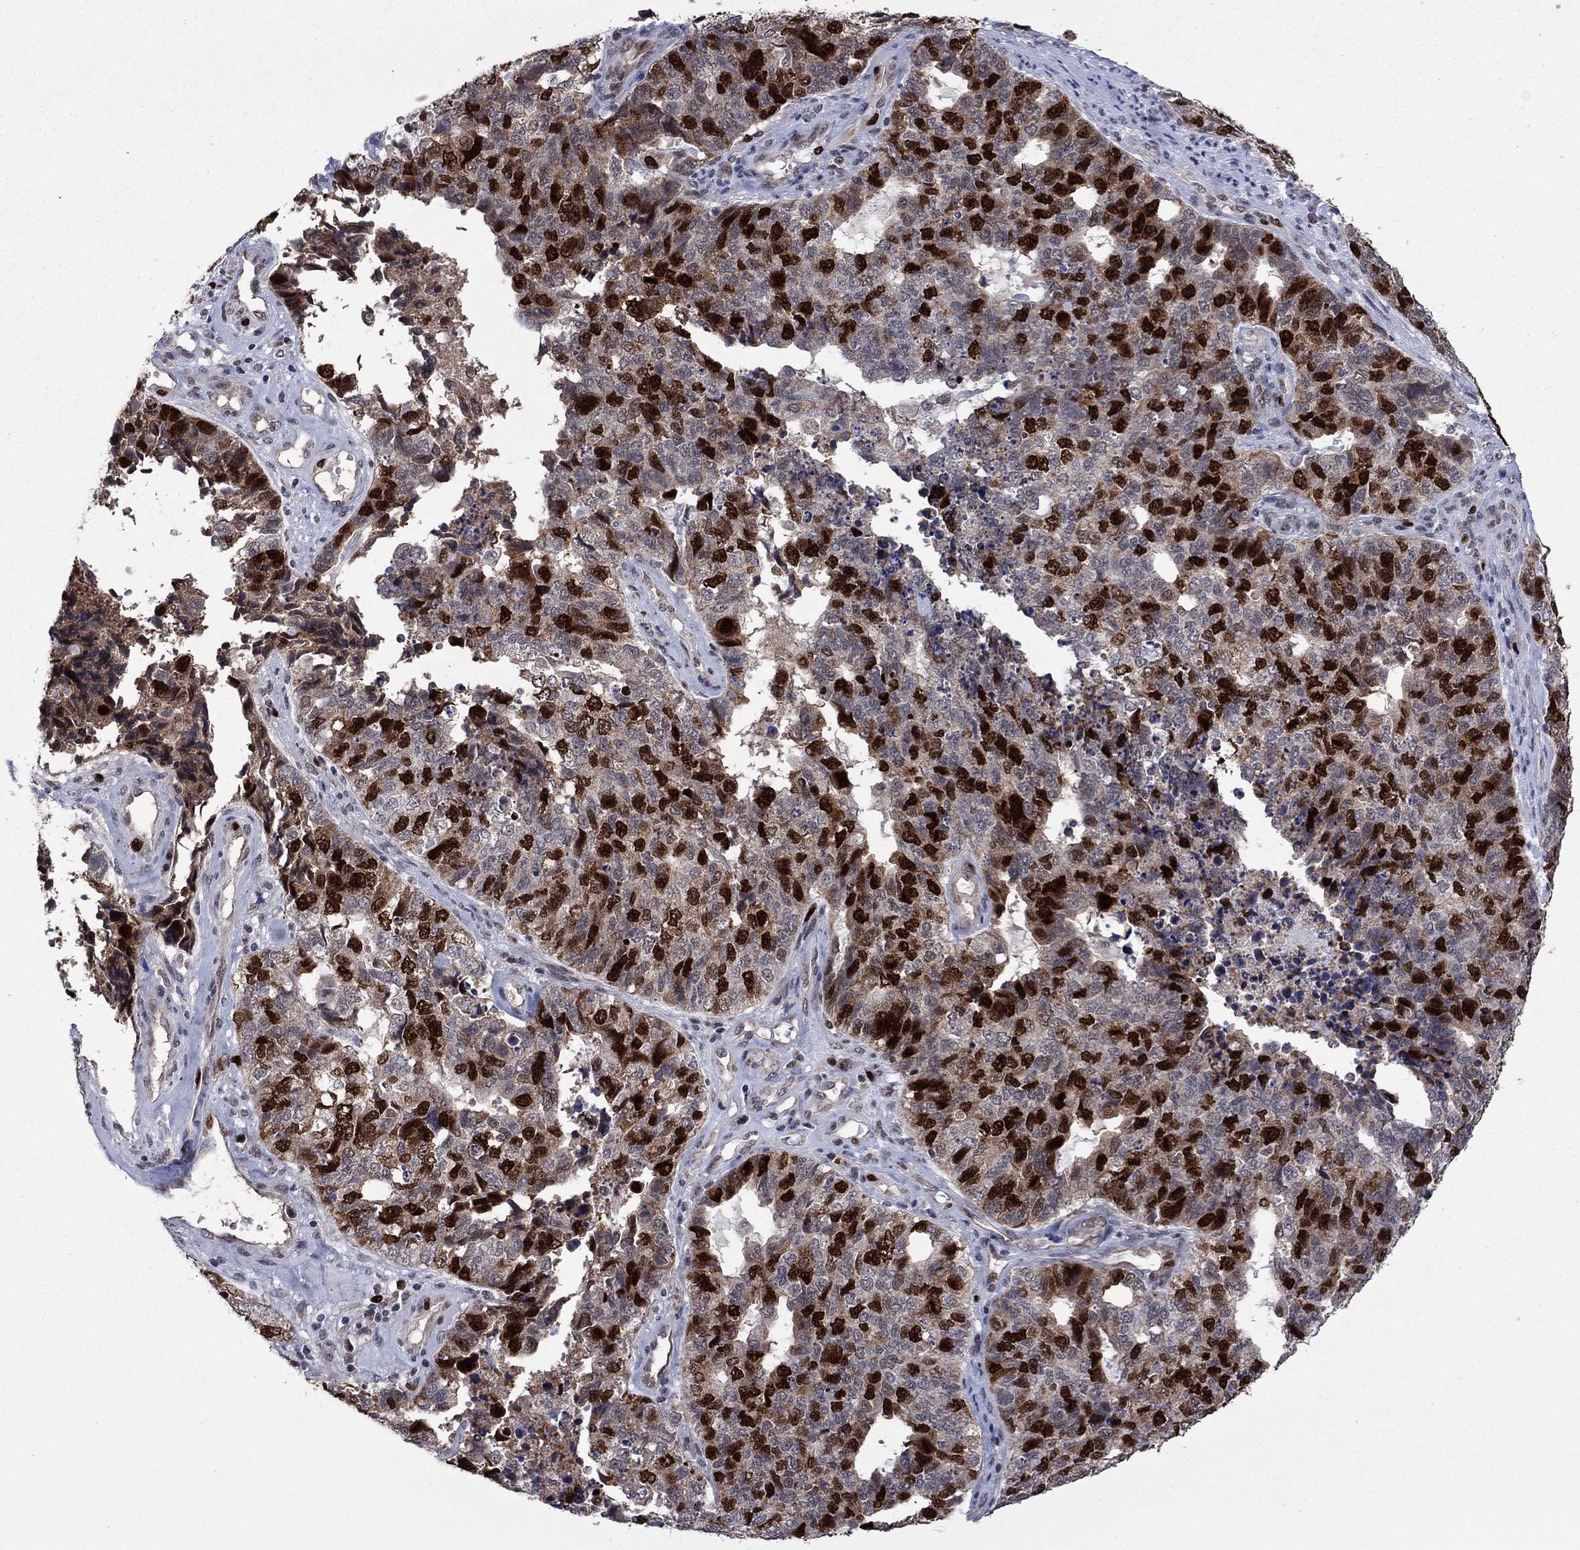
{"staining": {"intensity": "strong", "quantity": "25%-75%", "location": "nuclear"}, "tissue": "cervical cancer", "cell_type": "Tumor cells", "image_type": "cancer", "snomed": [{"axis": "morphology", "description": "Squamous cell carcinoma, NOS"}, {"axis": "topography", "description": "Cervix"}], "caption": "Brown immunohistochemical staining in cervical cancer (squamous cell carcinoma) demonstrates strong nuclear expression in about 25%-75% of tumor cells.", "gene": "CDCA5", "patient": {"sex": "female", "age": 63}}